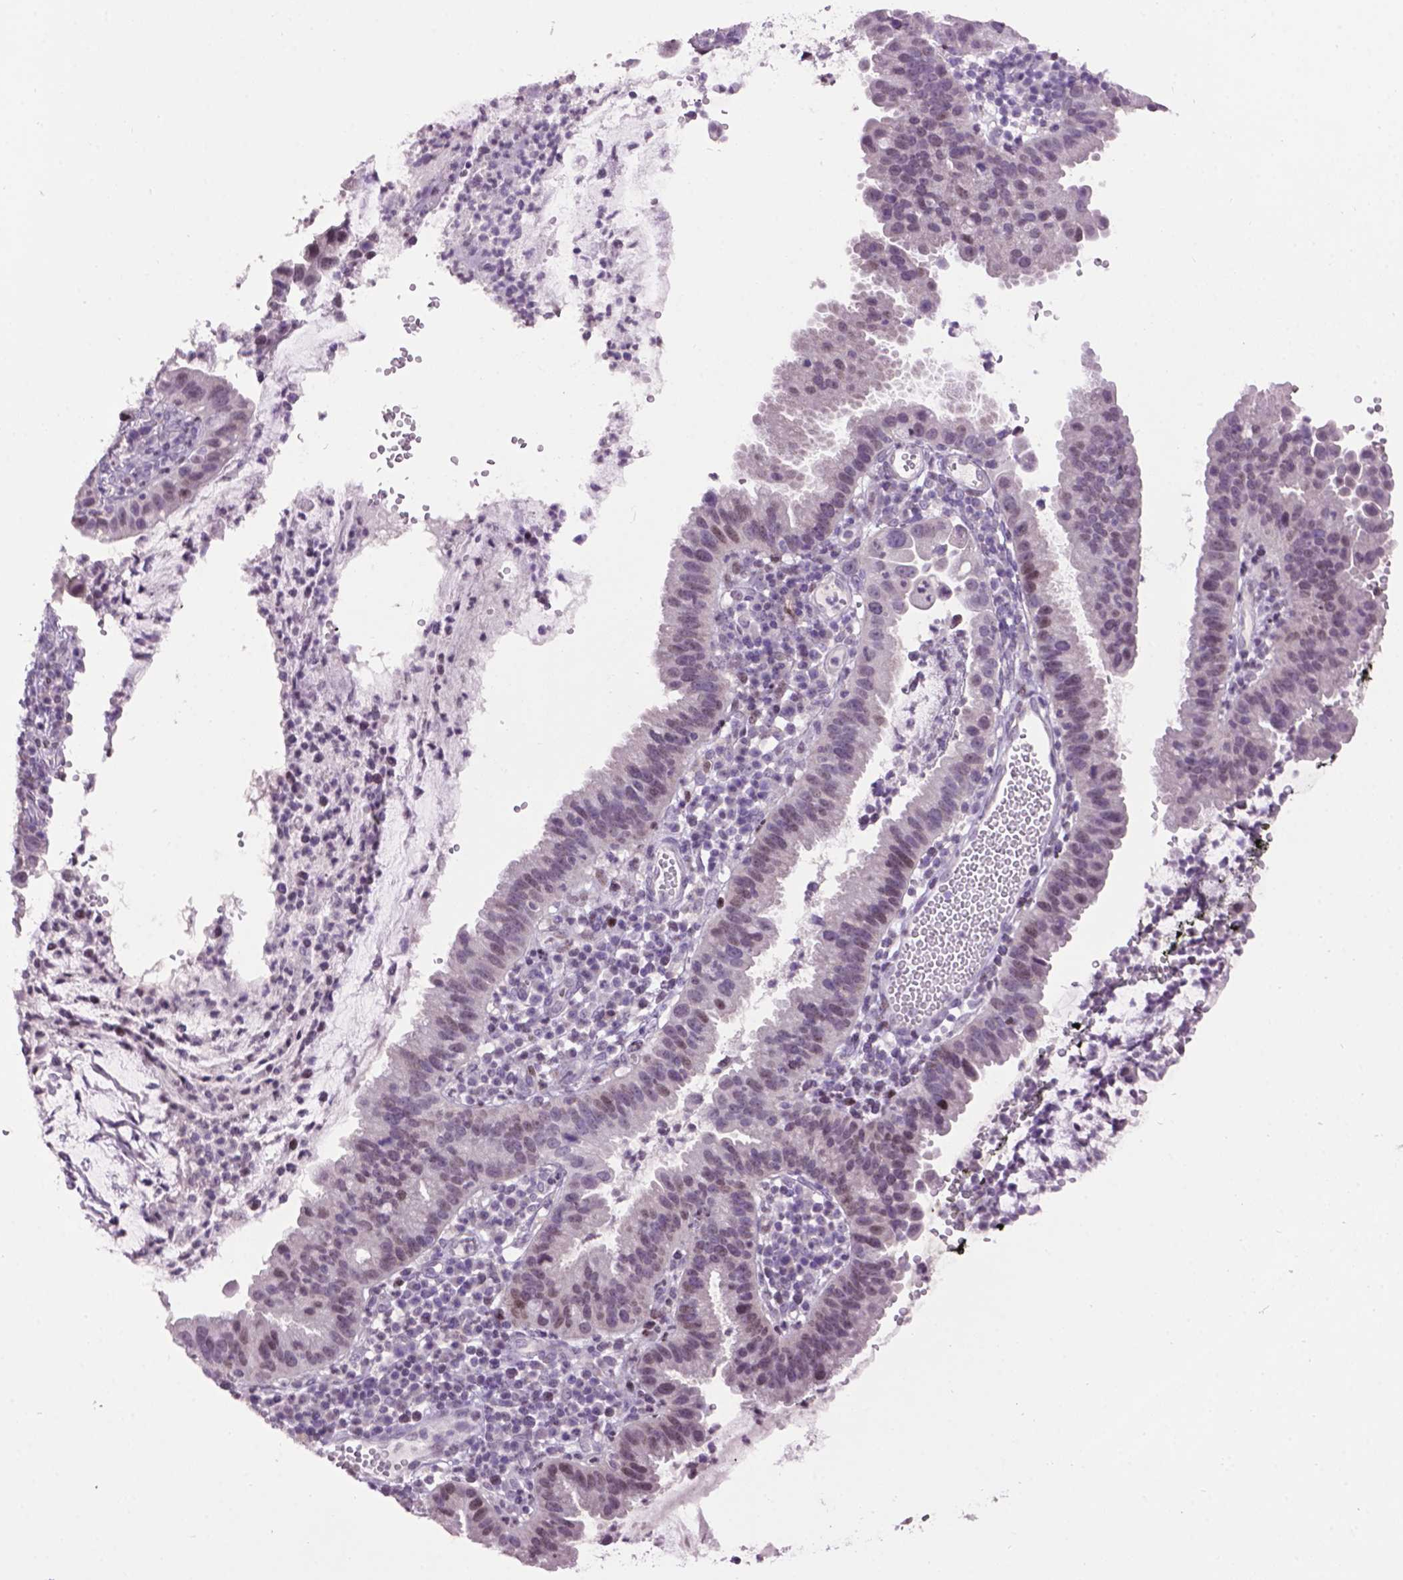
{"staining": {"intensity": "moderate", "quantity": "<25%", "location": "nuclear"}, "tissue": "cervical cancer", "cell_type": "Tumor cells", "image_type": "cancer", "snomed": [{"axis": "morphology", "description": "Adenocarcinoma, NOS"}, {"axis": "topography", "description": "Cervix"}], "caption": "Human cervical adenocarcinoma stained with a protein marker displays moderate staining in tumor cells.", "gene": "TH", "patient": {"sex": "female", "age": 34}}